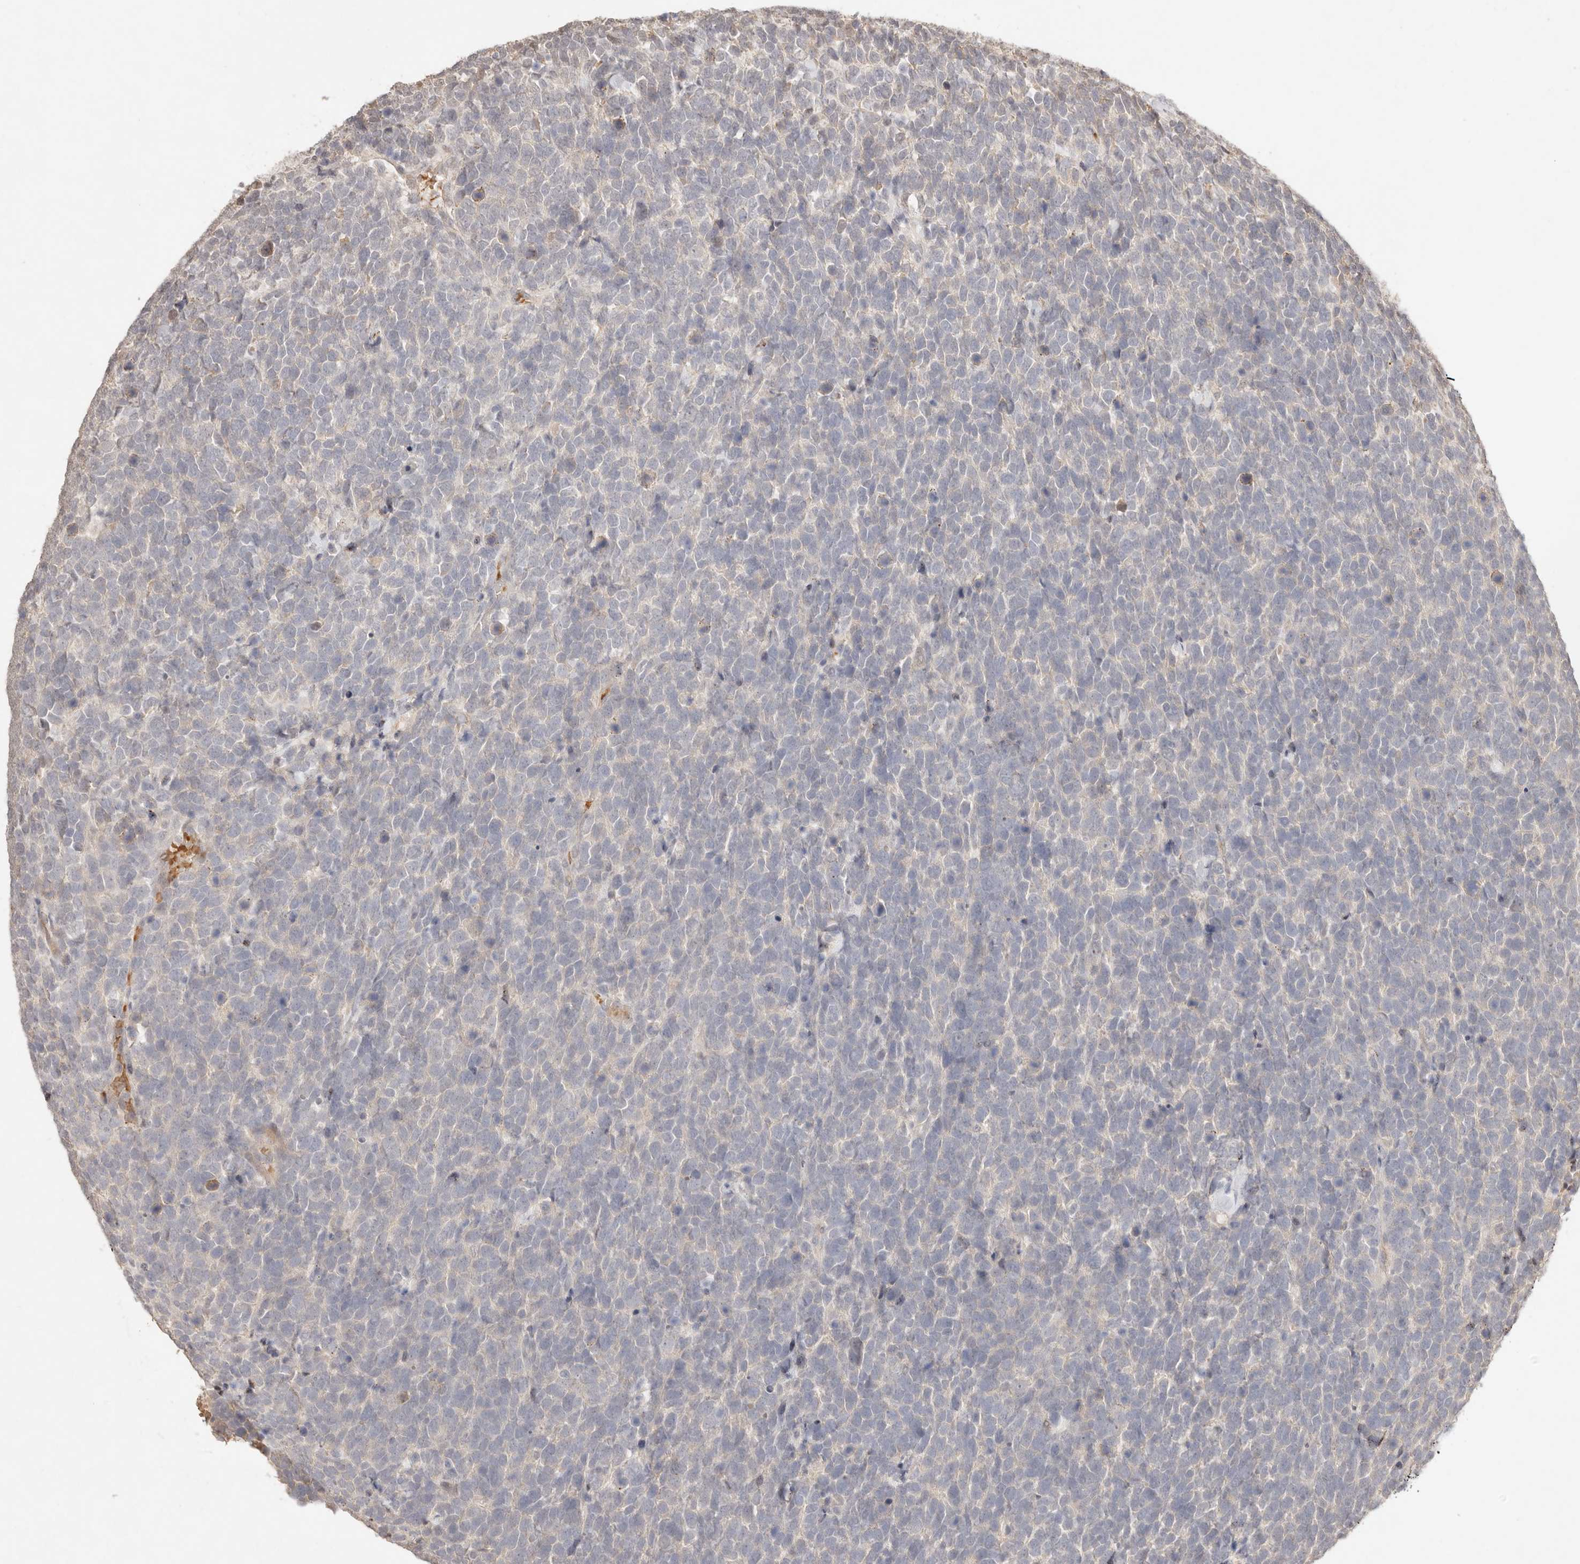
{"staining": {"intensity": "weak", "quantity": "<25%", "location": "nuclear"}, "tissue": "urothelial cancer", "cell_type": "Tumor cells", "image_type": "cancer", "snomed": [{"axis": "morphology", "description": "Urothelial carcinoma, High grade"}, {"axis": "topography", "description": "Urinary bladder"}], "caption": "DAB (3,3'-diaminobenzidine) immunohistochemical staining of urothelial cancer exhibits no significant staining in tumor cells.", "gene": "MEP1A", "patient": {"sex": "female", "age": 80}}